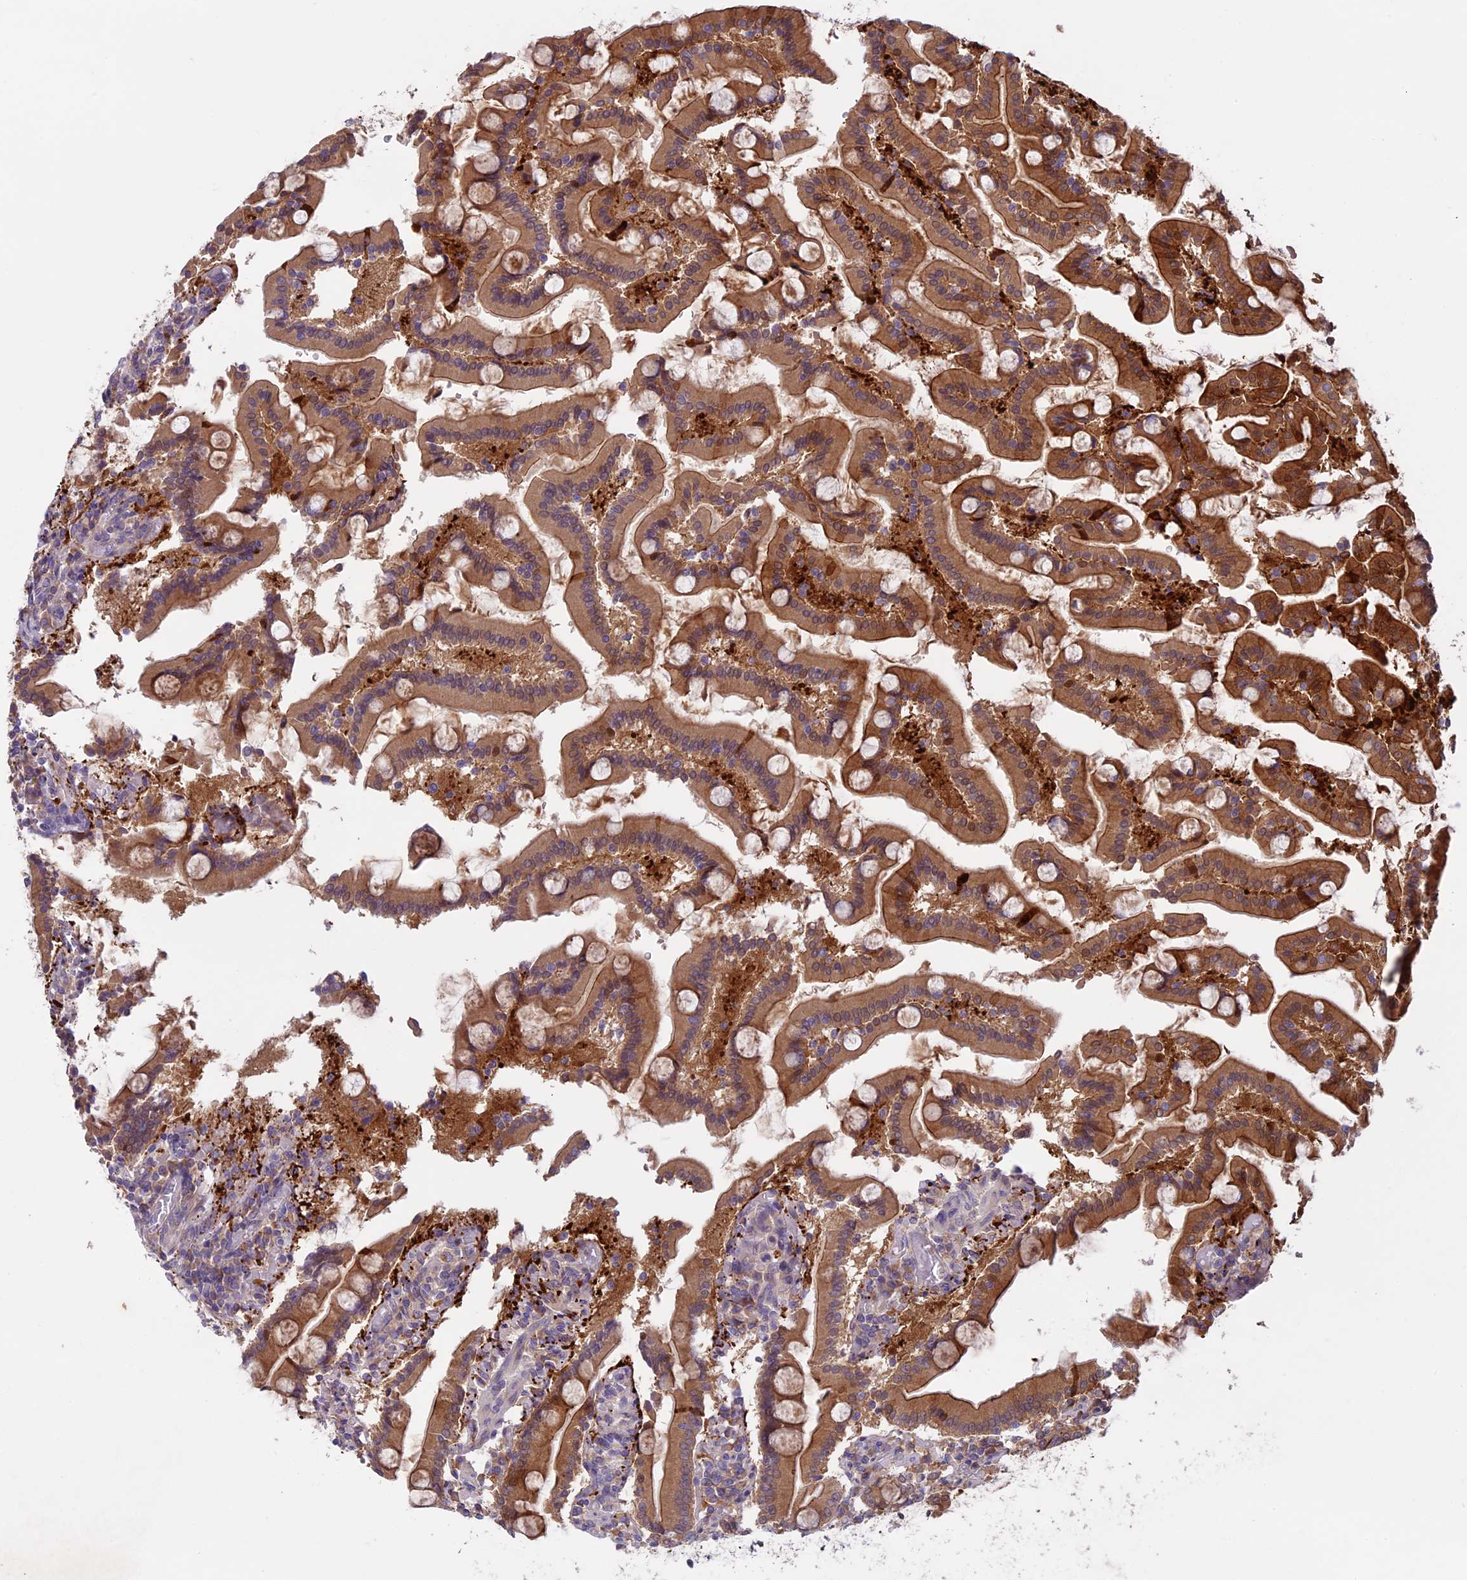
{"staining": {"intensity": "strong", "quantity": ">75%", "location": "cytoplasmic/membranous"}, "tissue": "duodenum", "cell_type": "Glandular cells", "image_type": "normal", "snomed": [{"axis": "morphology", "description": "Normal tissue, NOS"}, {"axis": "topography", "description": "Duodenum"}], "caption": "A micrograph of duodenum stained for a protein exhibits strong cytoplasmic/membranous brown staining in glandular cells.", "gene": "DCTN5", "patient": {"sex": "male", "age": 55}}